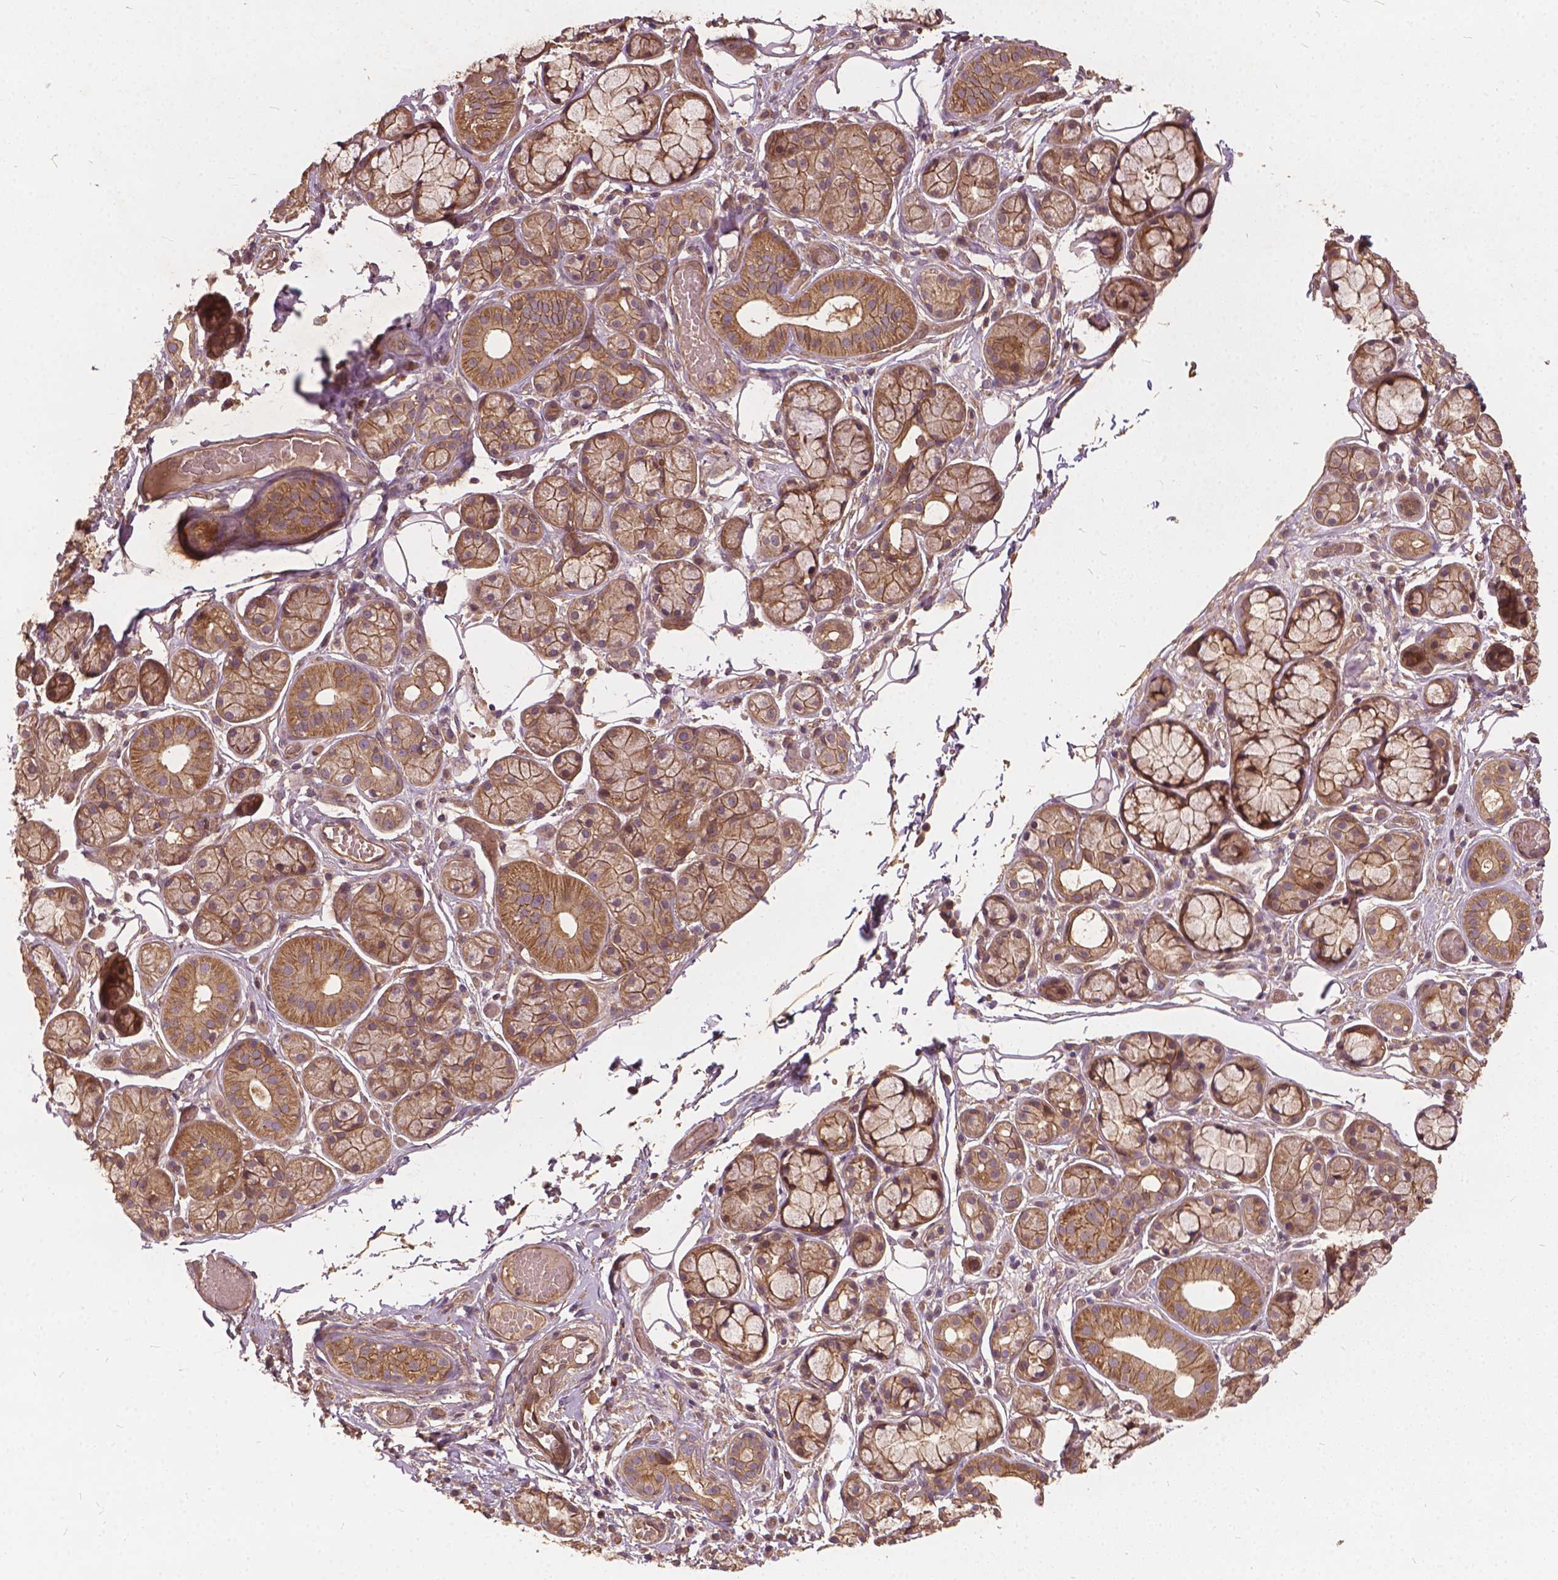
{"staining": {"intensity": "moderate", "quantity": ">75%", "location": "cytoplasmic/membranous"}, "tissue": "salivary gland", "cell_type": "Glandular cells", "image_type": "normal", "snomed": [{"axis": "morphology", "description": "Normal tissue, NOS"}, {"axis": "topography", "description": "Salivary gland"}, {"axis": "topography", "description": "Peripheral nerve tissue"}], "caption": "Brown immunohistochemical staining in normal salivary gland demonstrates moderate cytoplasmic/membranous expression in approximately >75% of glandular cells. (DAB (3,3'-diaminobenzidine) = brown stain, brightfield microscopy at high magnification).", "gene": "UBXN2A", "patient": {"sex": "male", "age": 71}}